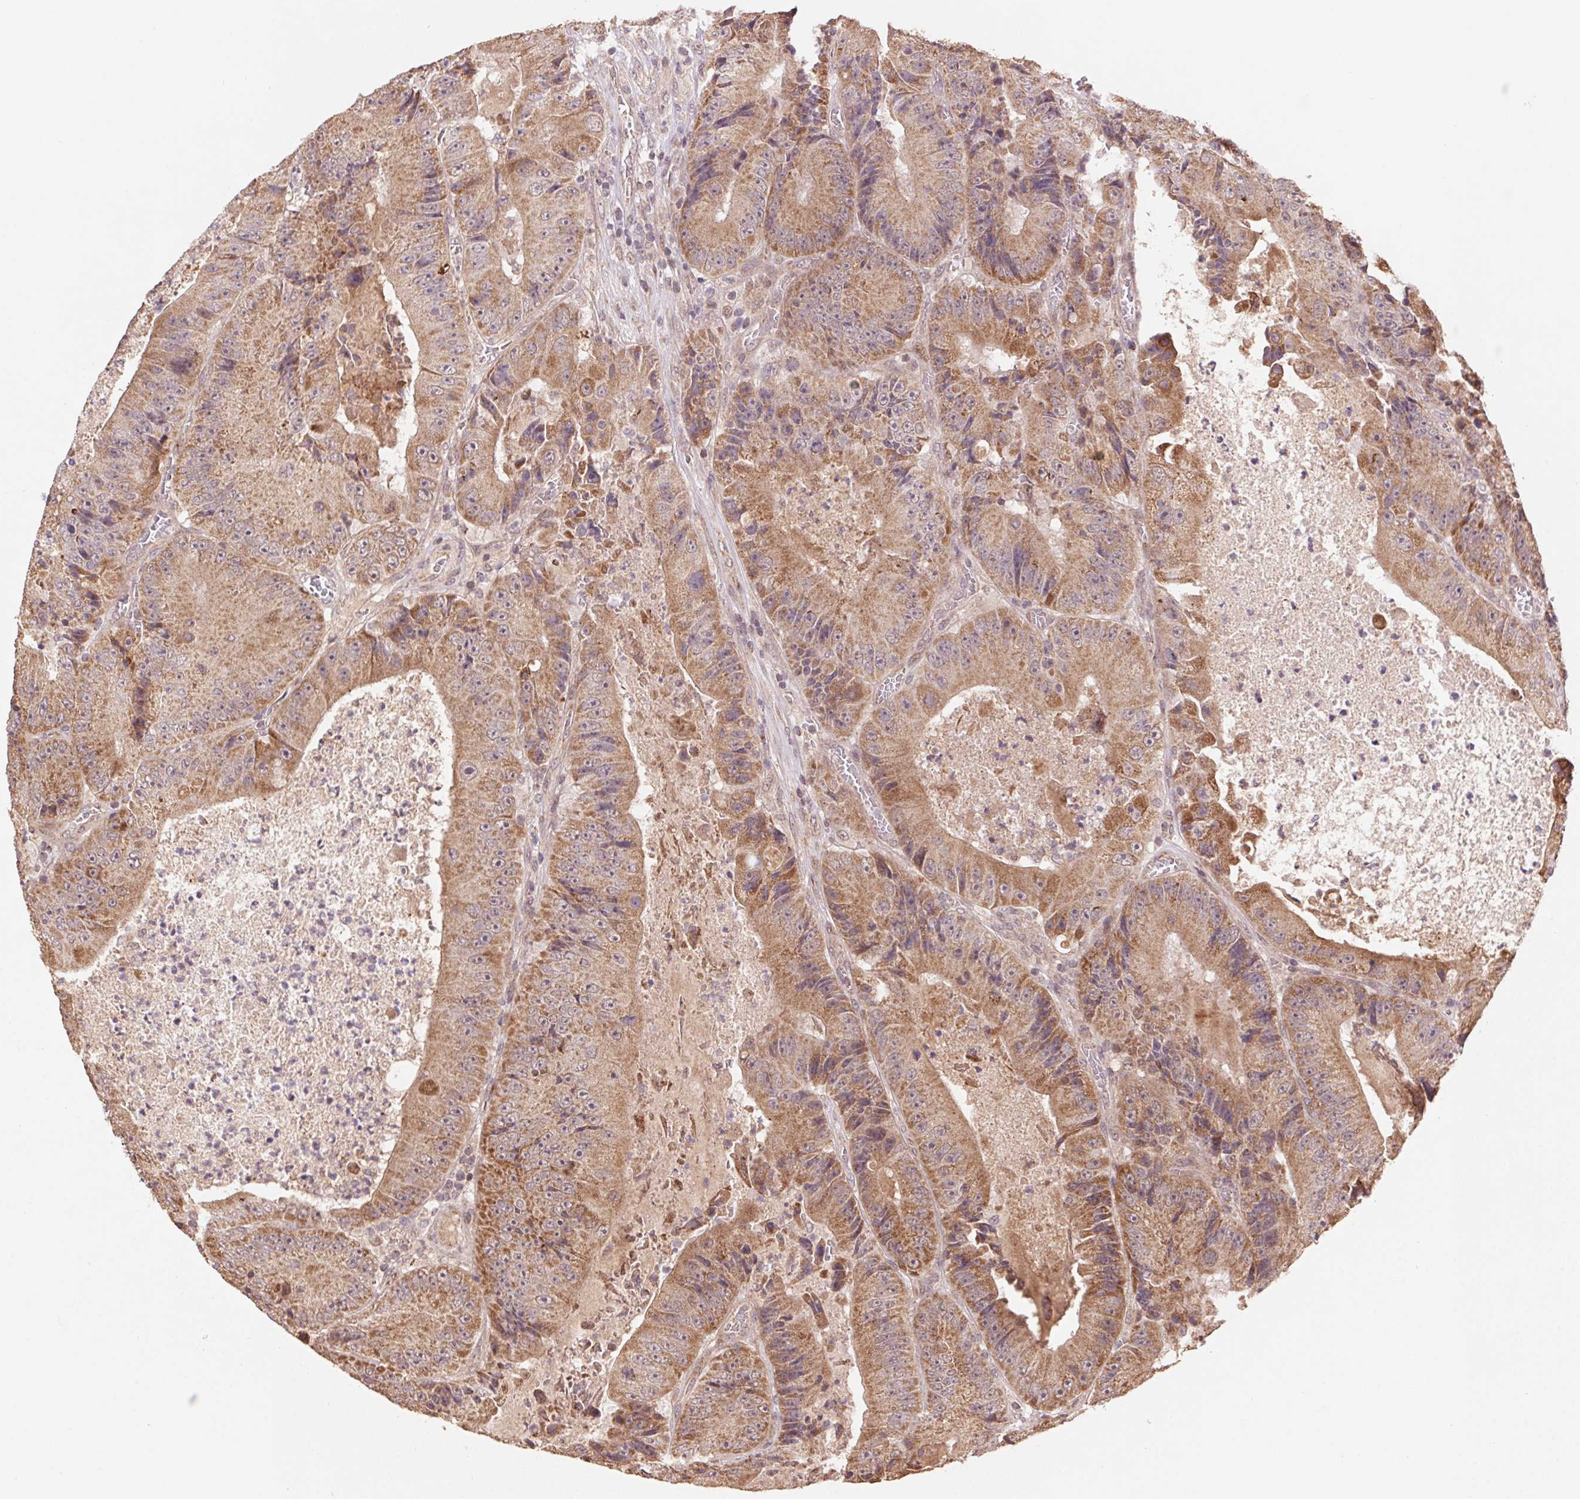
{"staining": {"intensity": "moderate", "quantity": ">75%", "location": "cytoplasmic/membranous"}, "tissue": "colorectal cancer", "cell_type": "Tumor cells", "image_type": "cancer", "snomed": [{"axis": "morphology", "description": "Adenocarcinoma, NOS"}, {"axis": "topography", "description": "Colon"}], "caption": "Tumor cells reveal medium levels of moderate cytoplasmic/membranous staining in approximately >75% of cells in human colorectal adenocarcinoma. (DAB = brown stain, brightfield microscopy at high magnification).", "gene": "PDHA1", "patient": {"sex": "female", "age": 86}}